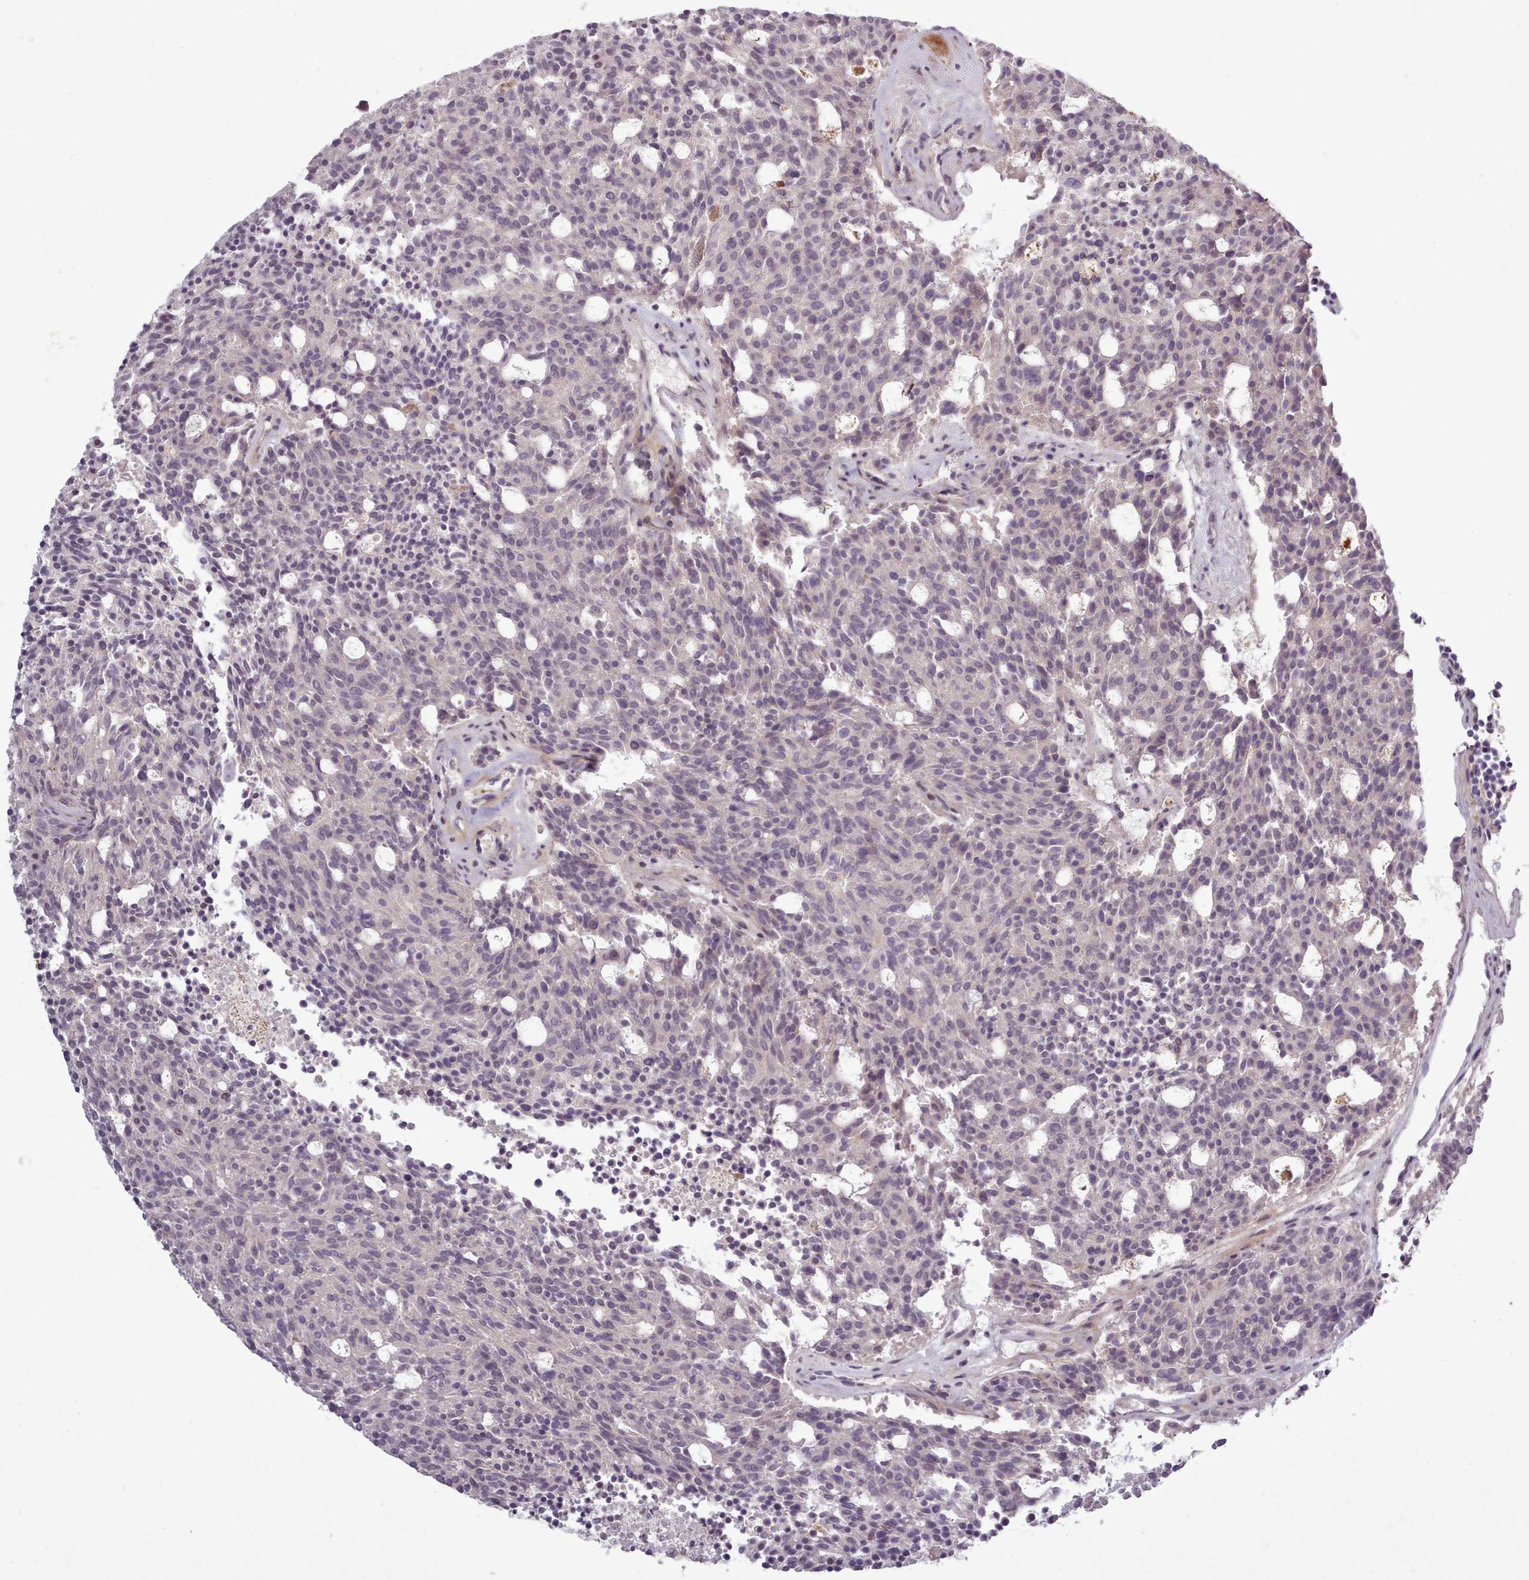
{"staining": {"intensity": "weak", "quantity": "<25%", "location": "nuclear"}, "tissue": "carcinoid", "cell_type": "Tumor cells", "image_type": "cancer", "snomed": [{"axis": "morphology", "description": "Carcinoid, malignant, NOS"}, {"axis": "topography", "description": "Pancreas"}], "caption": "This is an IHC micrograph of human carcinoid. There is no staining in tumor cells.", "gene": "LEFTY2", "patient": {"sex": "female", "age": 54}}